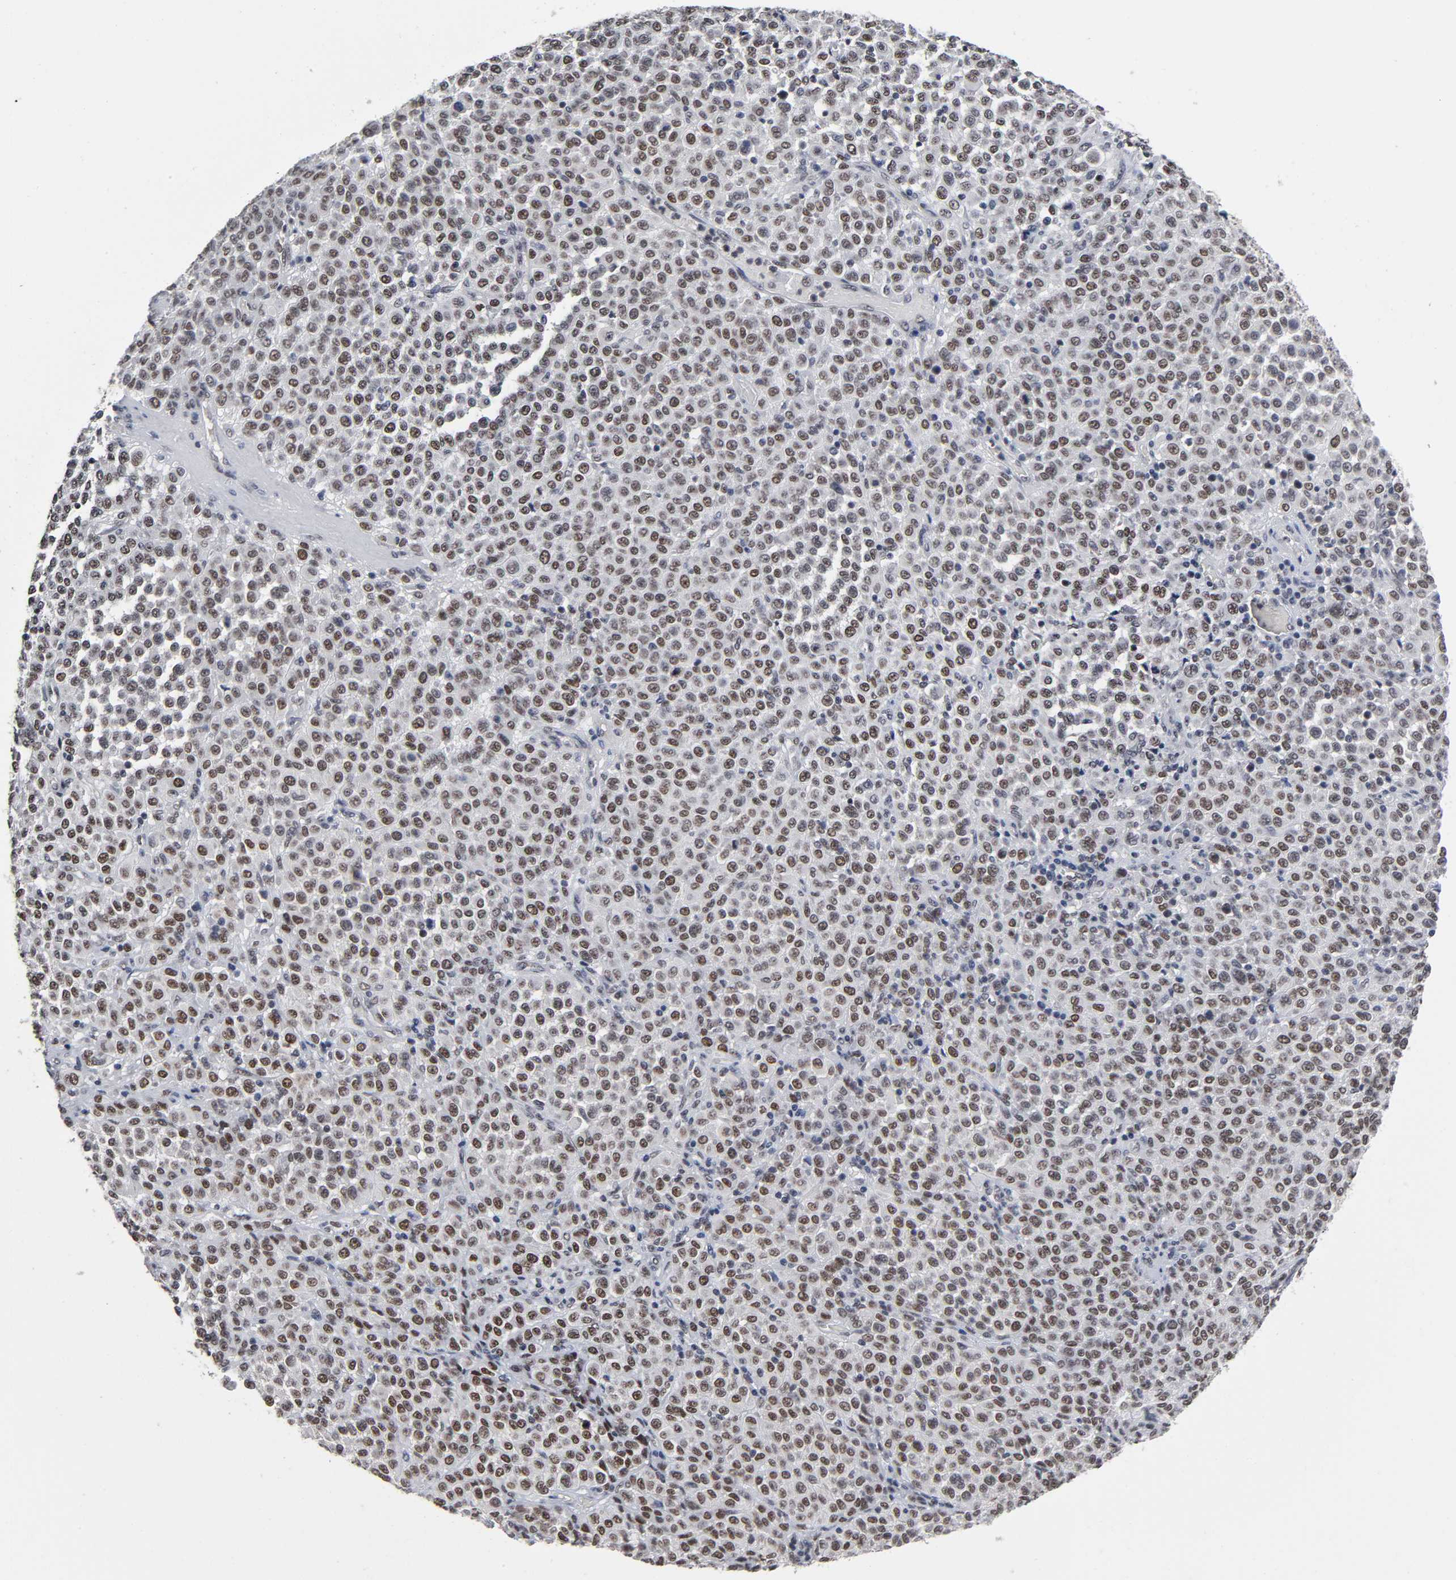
{"staining": {"intensity": "moderate", "quantity": "25%-75%", "location": "nuclear"}, "tissue": "melanoma", "cell_type": "Tumor cells", "image_type": "cancer", "snomed": [{"axis": "morphology", "description": "Malignant melanoma, Metastatic site"}, {"axis": "topography", "description": "Pancreas"}], "caption": "High-power microscopy captured an IHC histopathology image of malignant melanoma (metastatic site), revealing moderate nuclear expression in about 25%-75% of tumor cells. (IHC, brightfield microscopy, high magnification).", "gene": "TRIM33", "patient": {"sex": "female", "age": 30}}